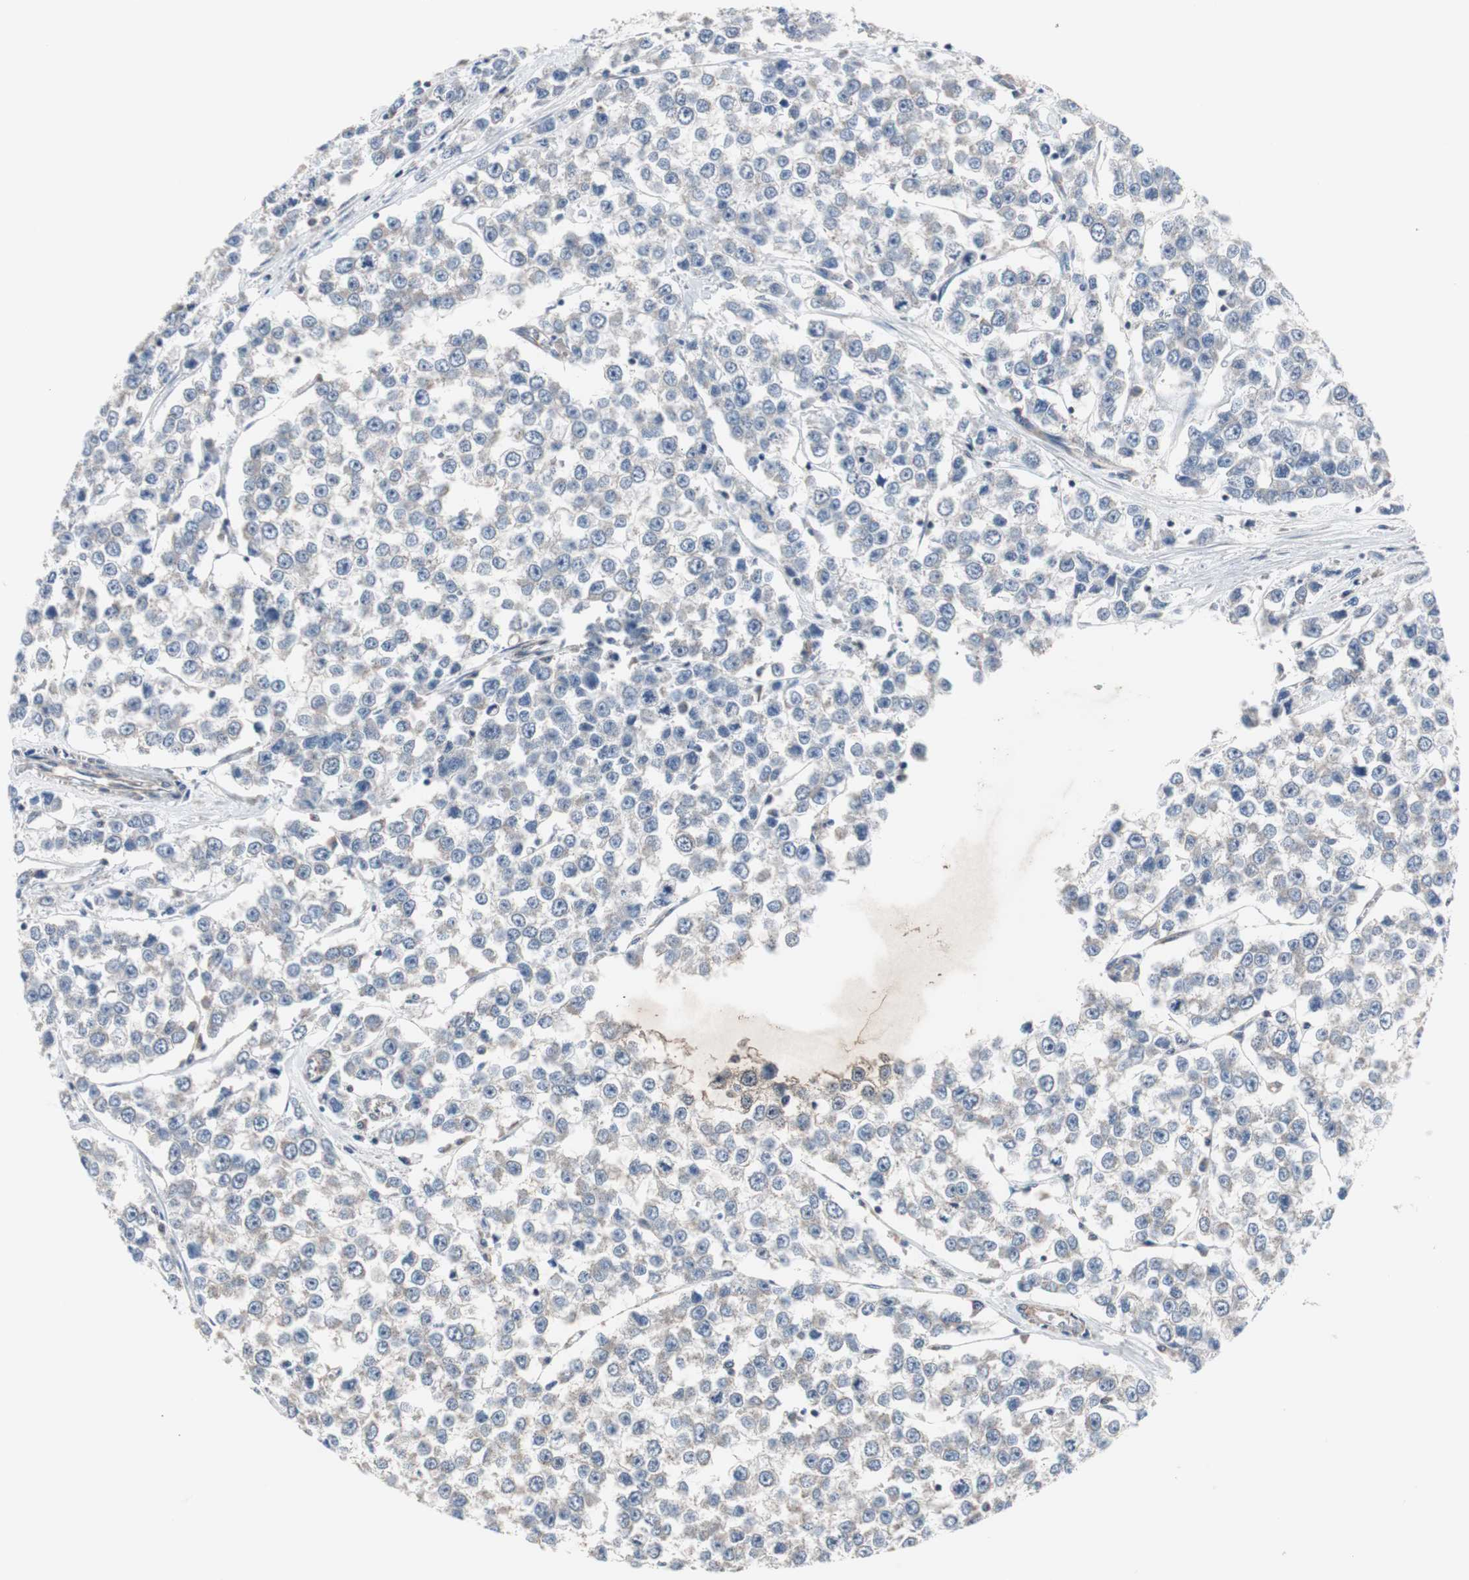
{"staining": {"intensity": "negative", "quantity": "none", "location": "none"}, "tissue": "testis cancer", "cell_type": "Tumor cells", "image_type": "cancer", "snomed": [{"axis": "morphology", "description": "Seminoma, NOS"}, {"axis": "morphology", "description": "Carcinoma, Embryonal, NOS"}, {"axis": "topography", "description": "Testis"}], "caption": "IHC of human testis cancer demonstrates no positivity in tumor cells. The staining was performed using DAB to visualize the protein expression in brown, while the nuclei were stained in blue with hematoxylin (Magnification: 20x).", "gene": "ZHX2", "patient": {"sex": "male", "age": 52}}